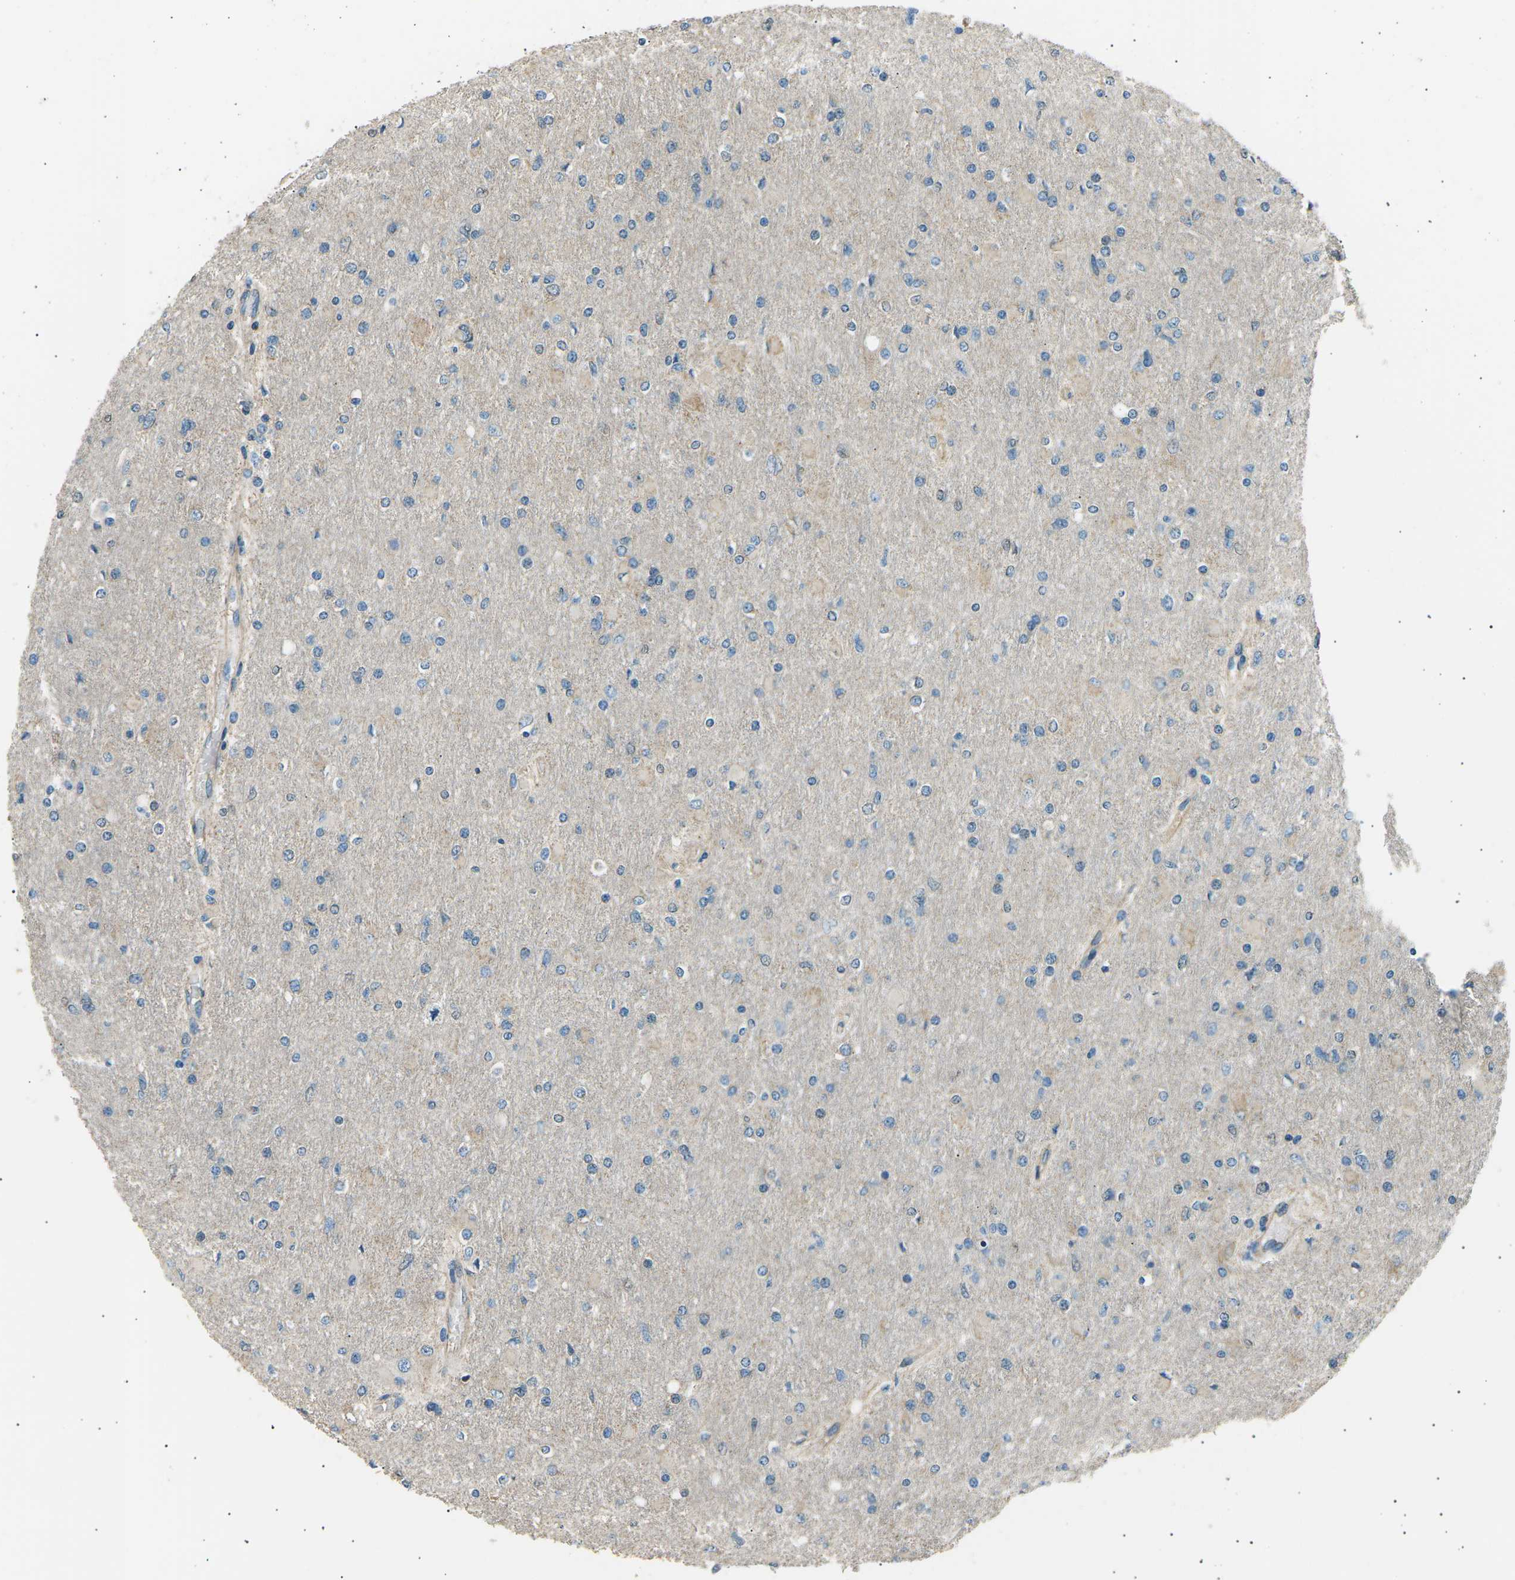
{"staining": {"intensity": "negative", "quantity": "none", "location": "none"}, "tissue": "glioma", "cell_type": "Tumor cells", "image_type": "cancer", "snomed": [{"axis": "morphology", "description": "Glioma, malignant, High grade"}, {"axis": "topography", "description": "Cerebral cortex"}], "caption": "An image of glioma stained for a protein demonstrates no brown staining in tumor cells.", "gene": "SLK", "patient": {"sex": "female", "age": 36}}